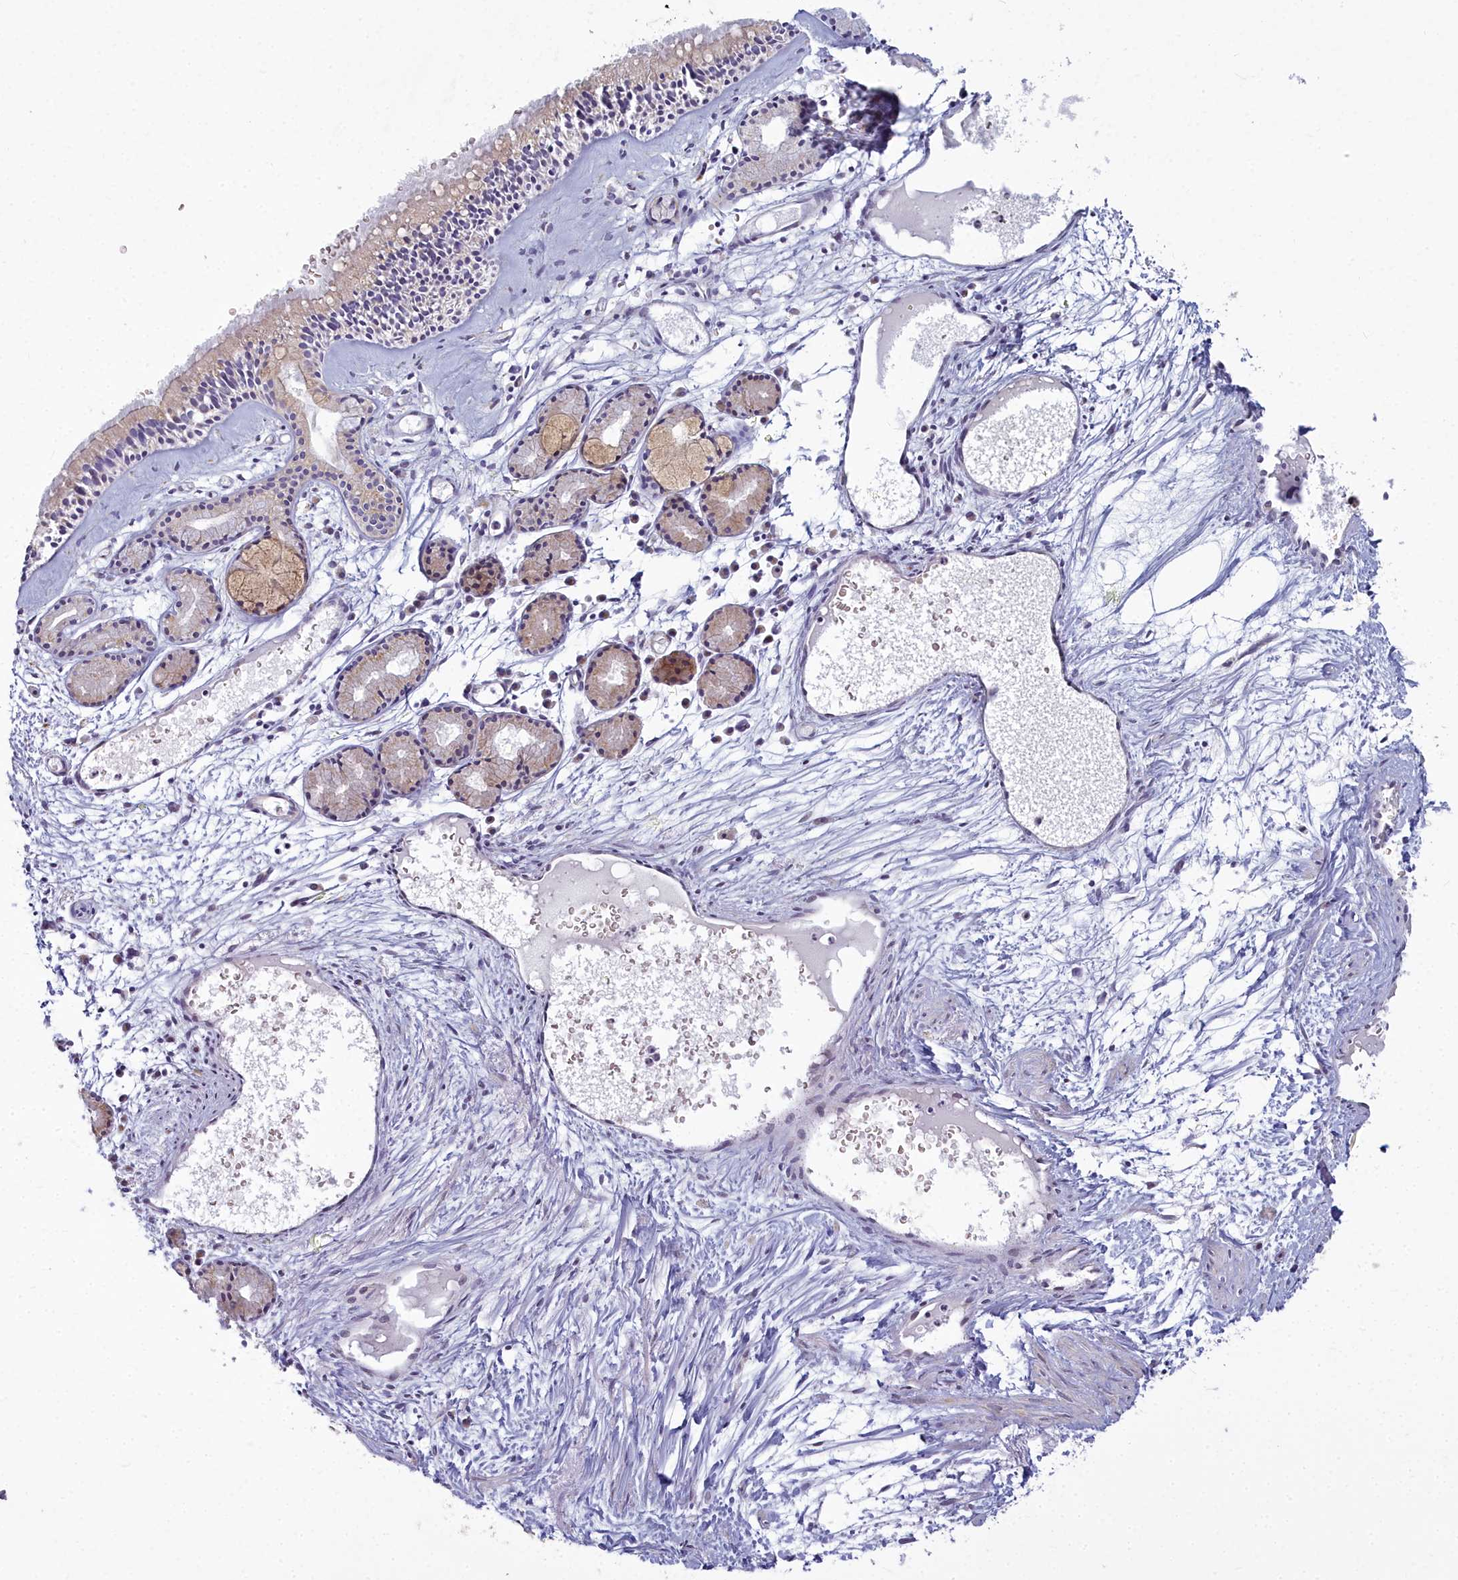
{"staining": {"intensity": "moderate", "quantity": "25%-75%", "location": "cytoplasmic/membranous"}, "tissue": "nasopharynx", "cell_type": "Respiratory epithelial cells", "image_type": "normal", "snomed": [{"axis": "morphology", "description": "Normal tissue, NOS"}, {"axis": "topography", "description": "Nasopharynx"}], "caption": "The photomicrograph demonstrates a brown stain indicating the presence of a protein in the cytoplasmic/membranous of respiratory epithelial cells in nasopharynx. (DAB (3,3'-diaminobenzidine) IHC, brown staining for protein, blue staining for nuclei).", "gene": "WDPCP", "patient": {"sex": "male", "age": 81}}